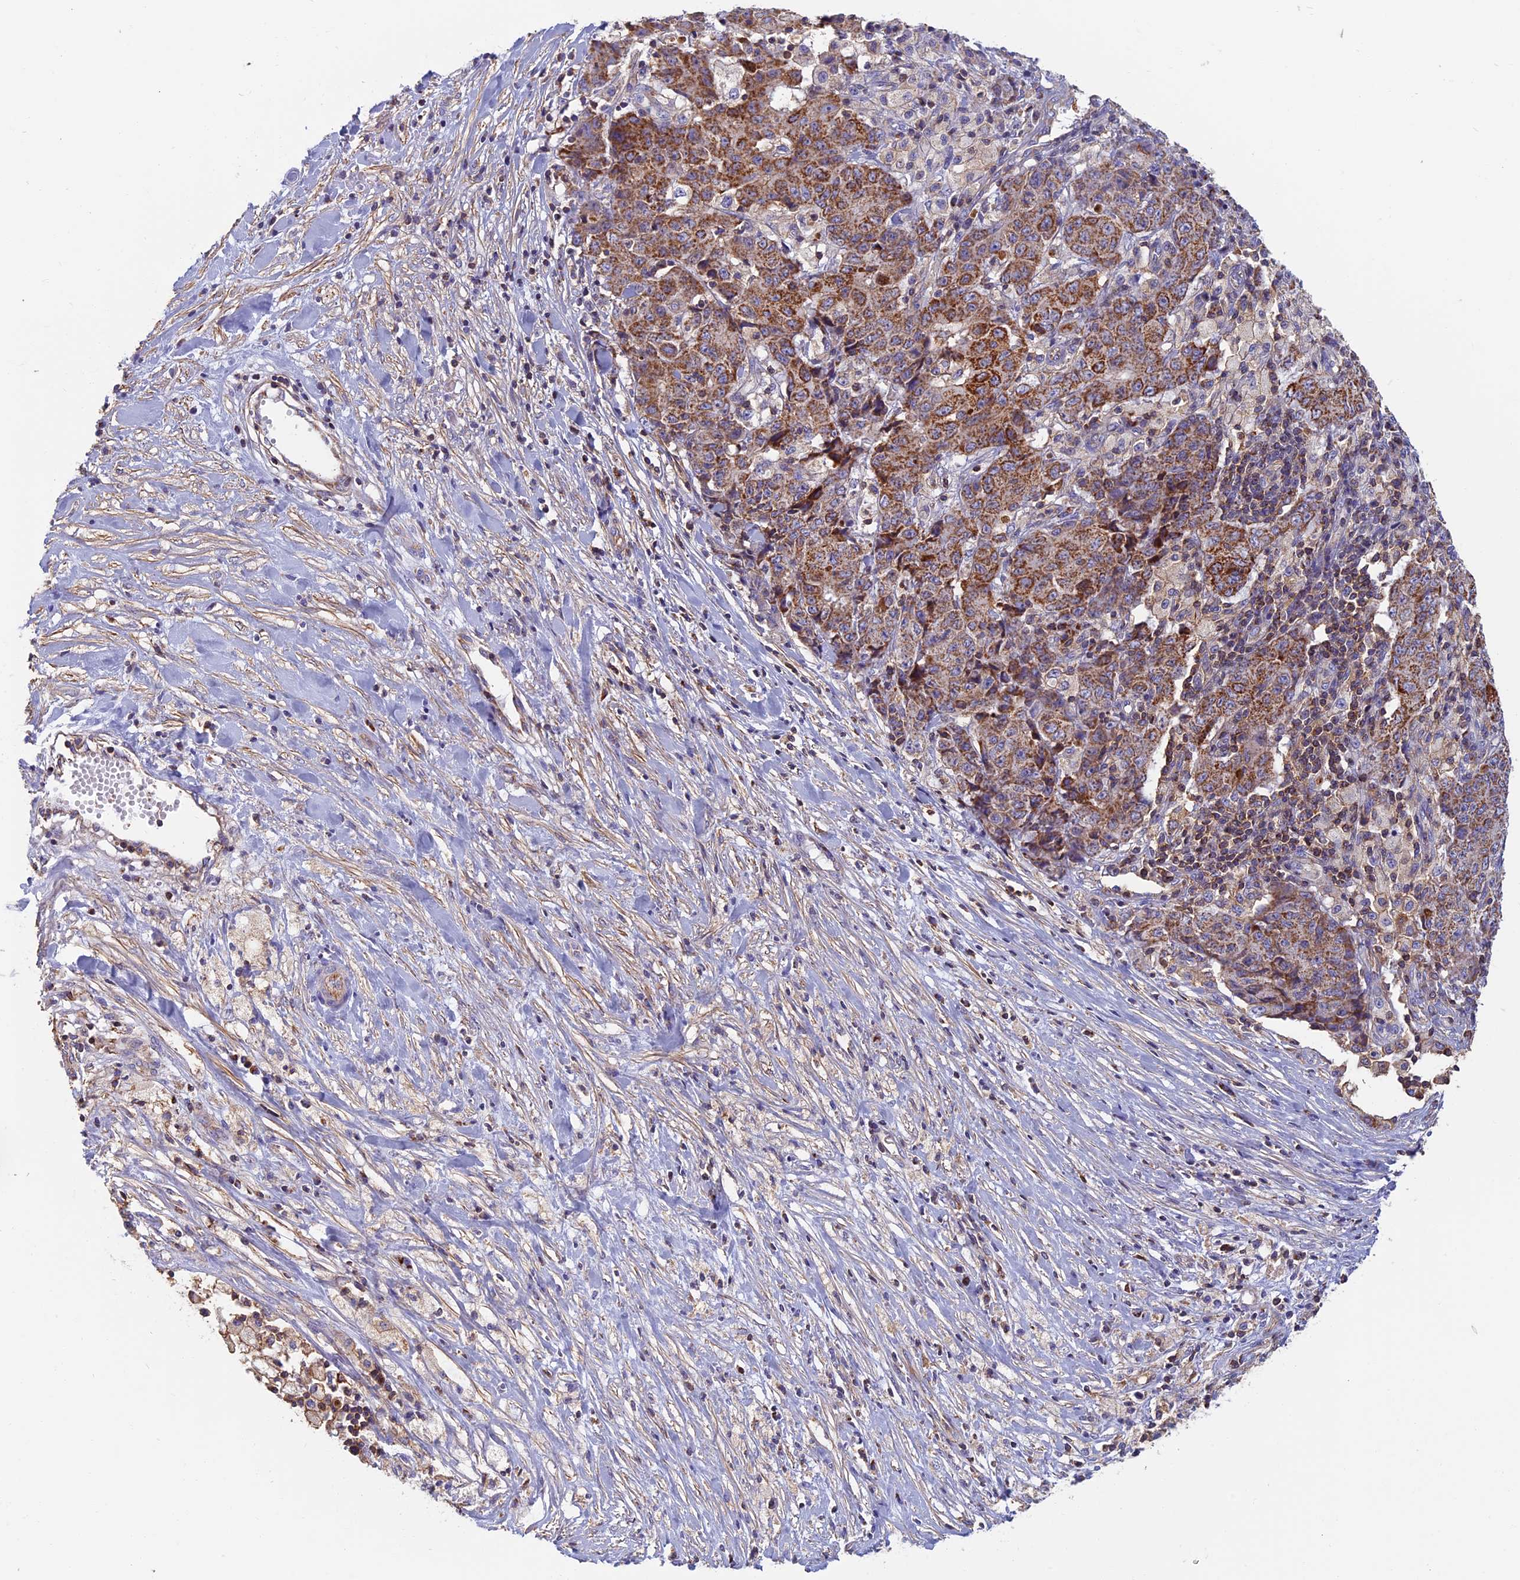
{"staining": {"intensity": "moderate", "quantity": ">75%", "location": "cytoplasmic/membranous"}, "tissue": "ovarian cancer", "cell_type": "Tumor cells", "image_type": "cancer", "snomed": [{"axis": "morphology", "description": "Carcinoma, endometroid"}, {"axis": "topography", "description": "Ovary"}], "caption": "A high-resolution micrograph shows immunohistochemistry staining of endometroid carcinoma (ovarian), which exhibits moderate cytoplasmic/membranous expression in approximately >75% of tumor cells.", "gene": "HSD17B8", "patient": {"sex": "female", "age": 42}}